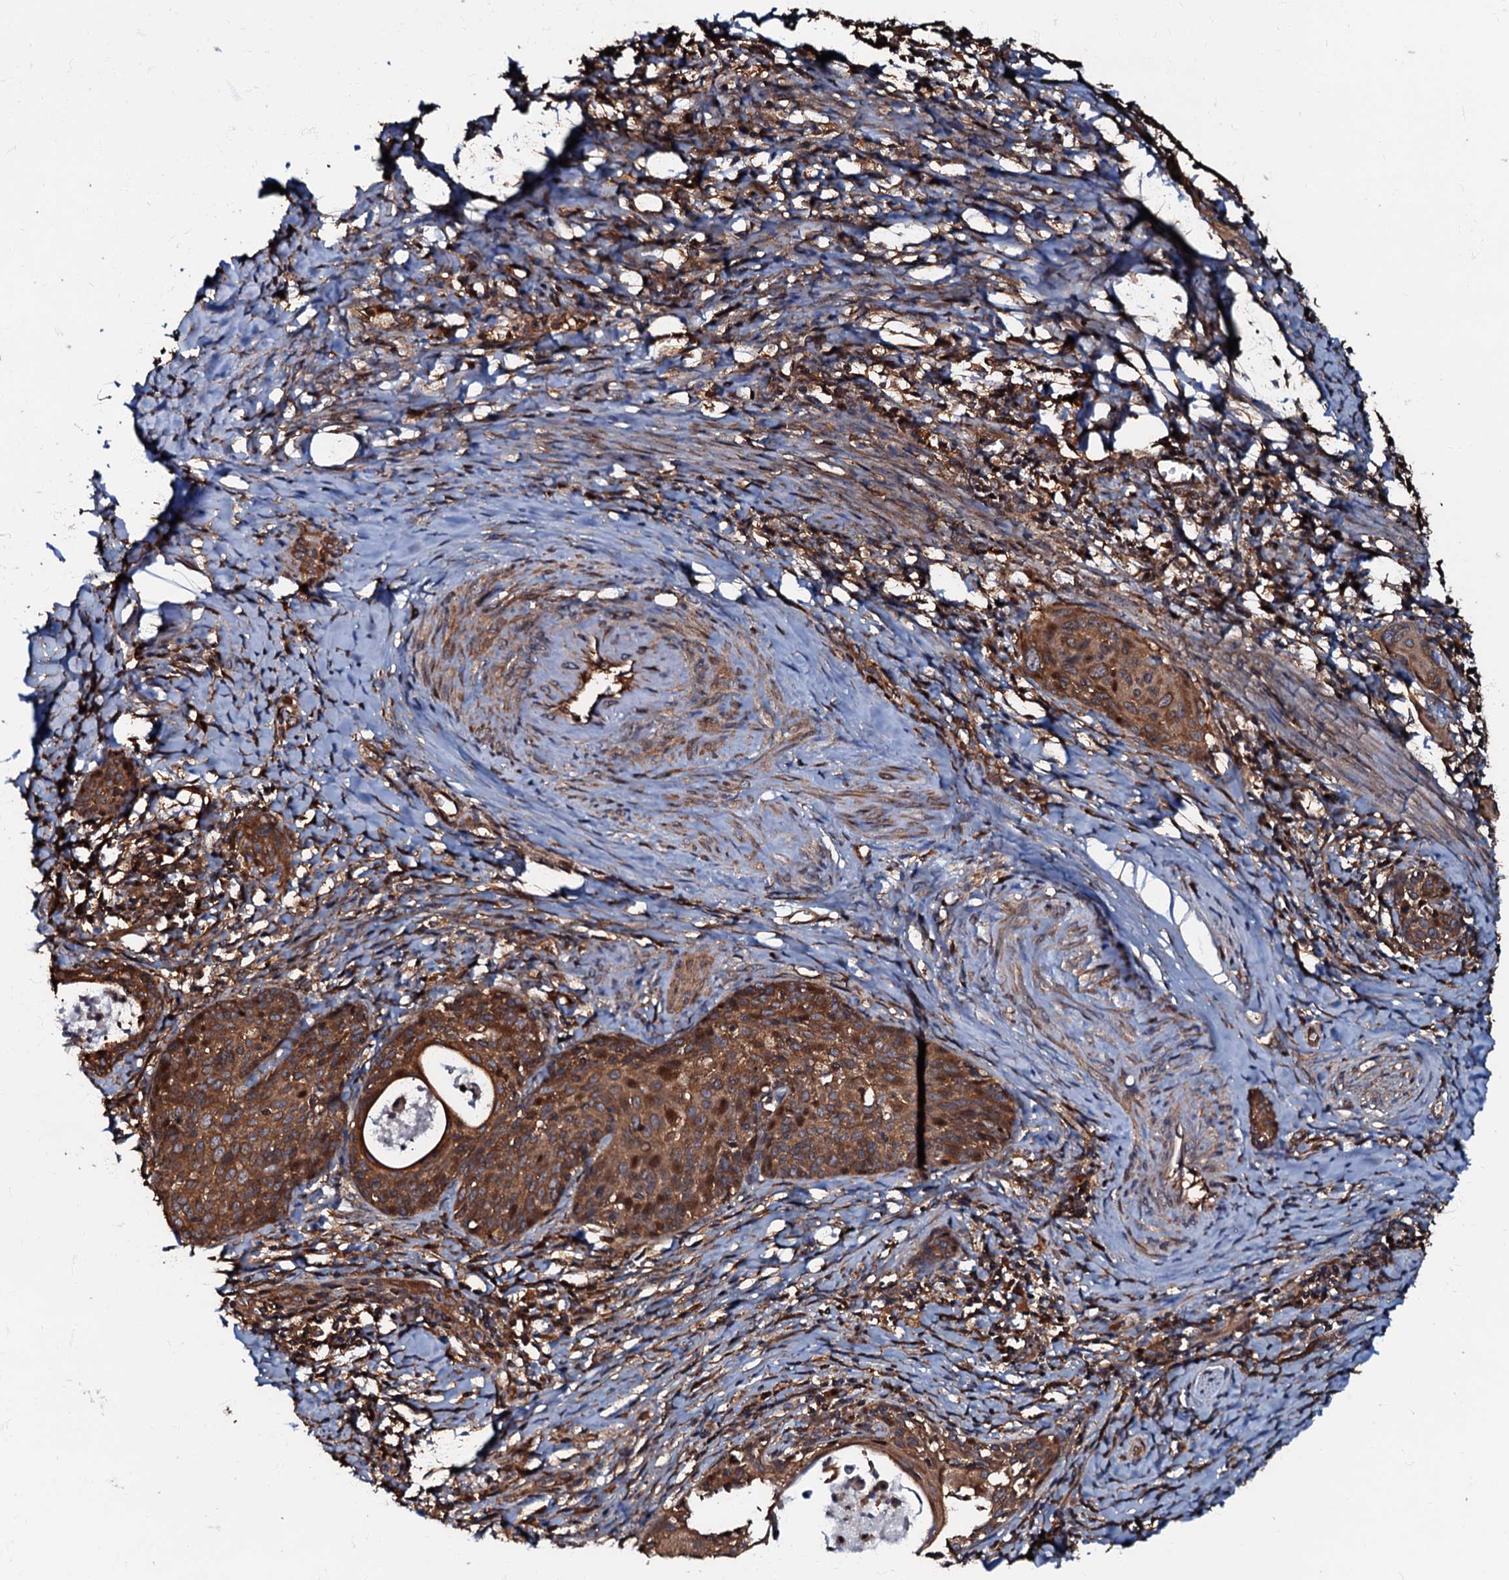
{"staining": {"intensity": "strong", "quantity": ">75%", "location": "cytoplasmic/membranous"}, "tissue": "cervical cancer", "cell_type": "Tumor cells", "image_type": "cancer", "snomed": [{"axis": "morphology", "description": "Squamous cell carcinoma, NOS"}, {"axis": "topography", "description": "Cervix"}], "caption": "This is a histology image of immunohistochemistry (IHC) staining of cervical squamous cell carcinoma, which shows strong positivity in the cytoplasmic/membranous of tumor cells.", "gene": "OSBP", "patient": {"sex": "female", "age": 52}}